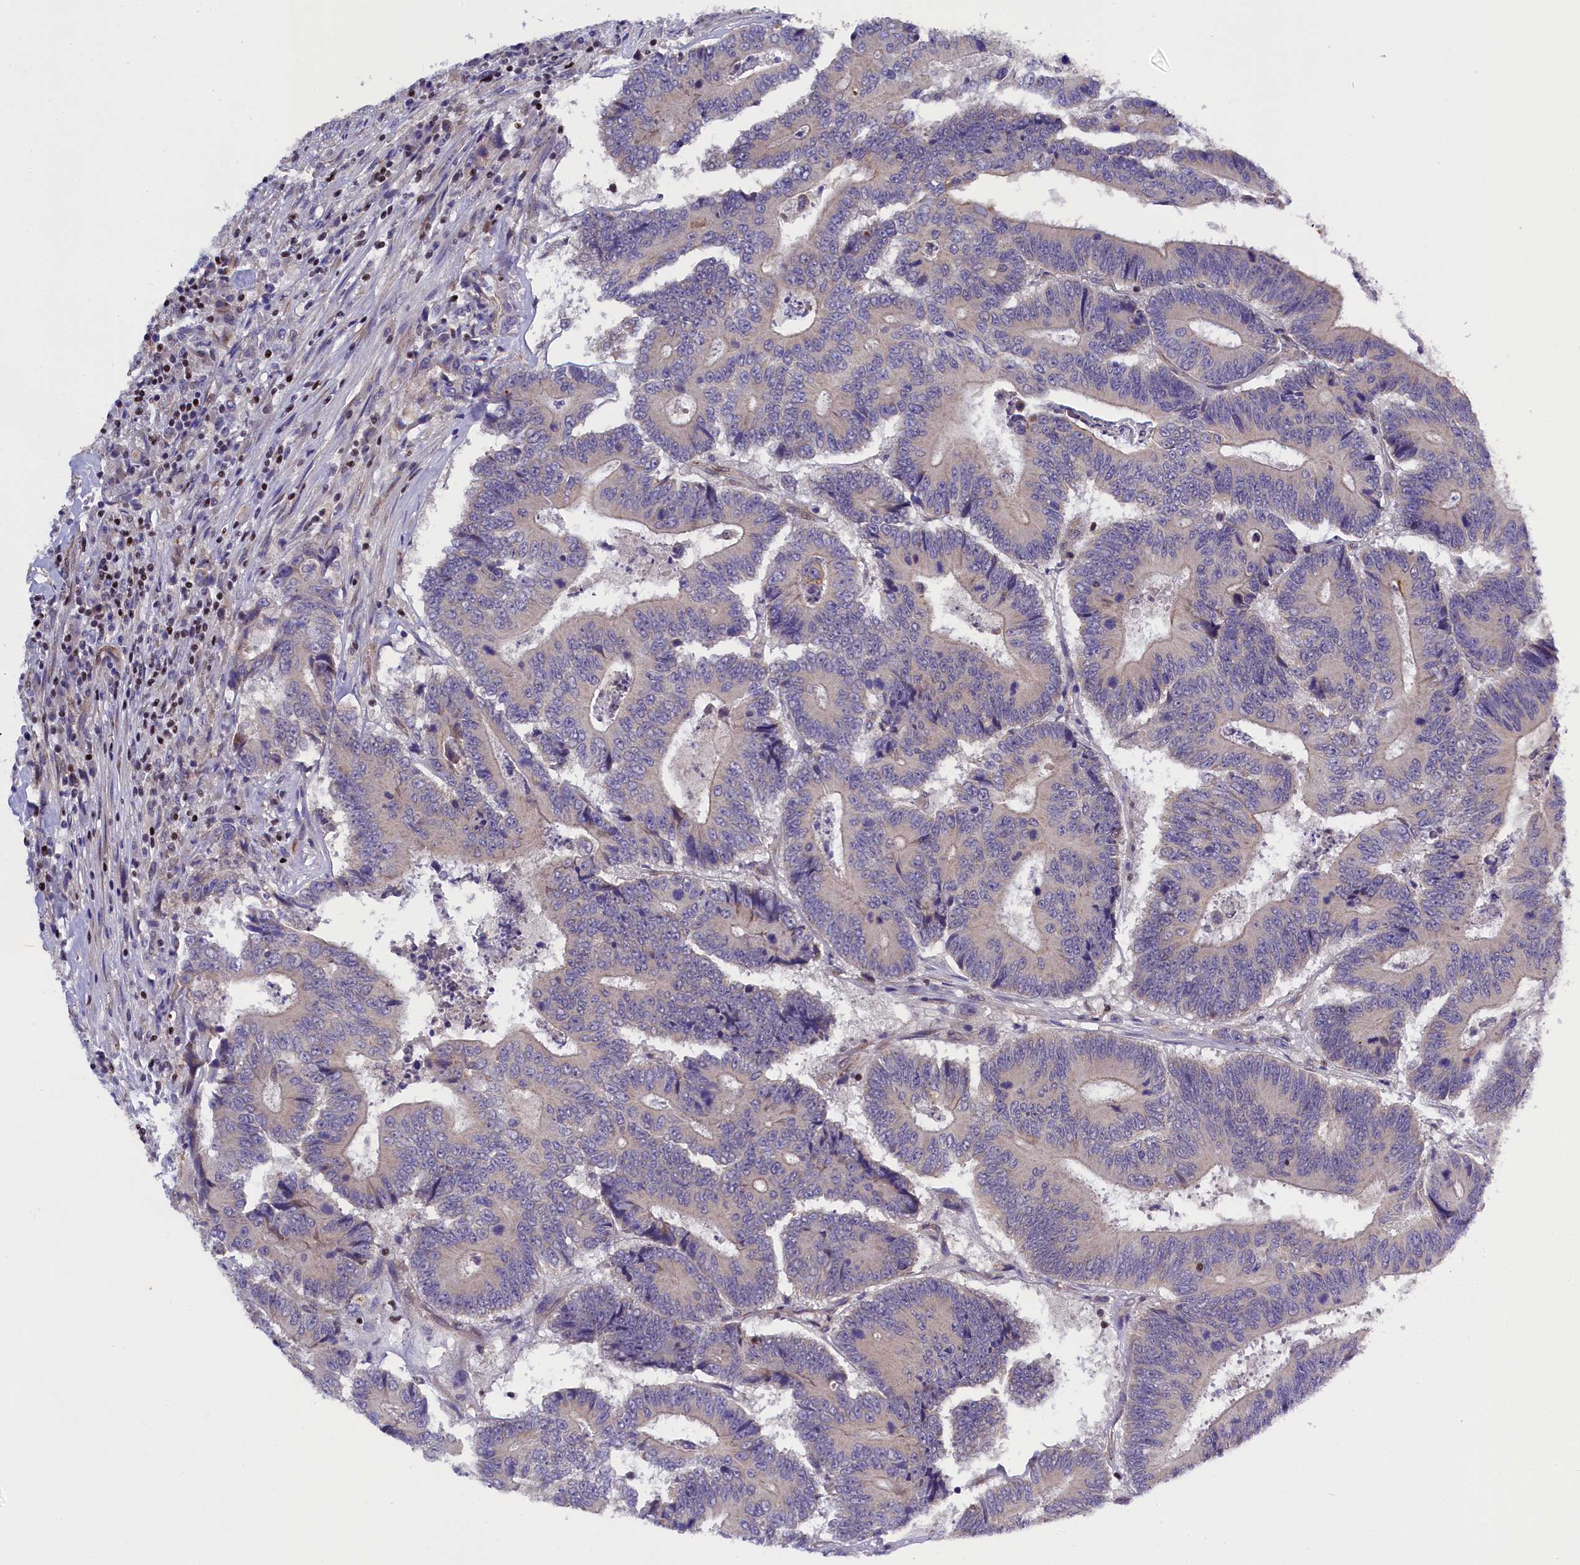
{"staining": {"intensity": "negative", "quantity": "none", "location": "none"}, "tissue": "colorectal cancer", "cell_type": "Tumor cells", "image_type": "cancer", "snomed": [{"axis": "morphology", "description": "Adenocarcinoma, NOS"}, {"axis": "topography", "description": "Colon"}], "caption": "This is a photomicrograph of IHC staining of adenocarcinoma (colorectal), which shows no positivity in tumor cells.", "gene": "SP4", "patient": {"sex": "male", "age": 83}}